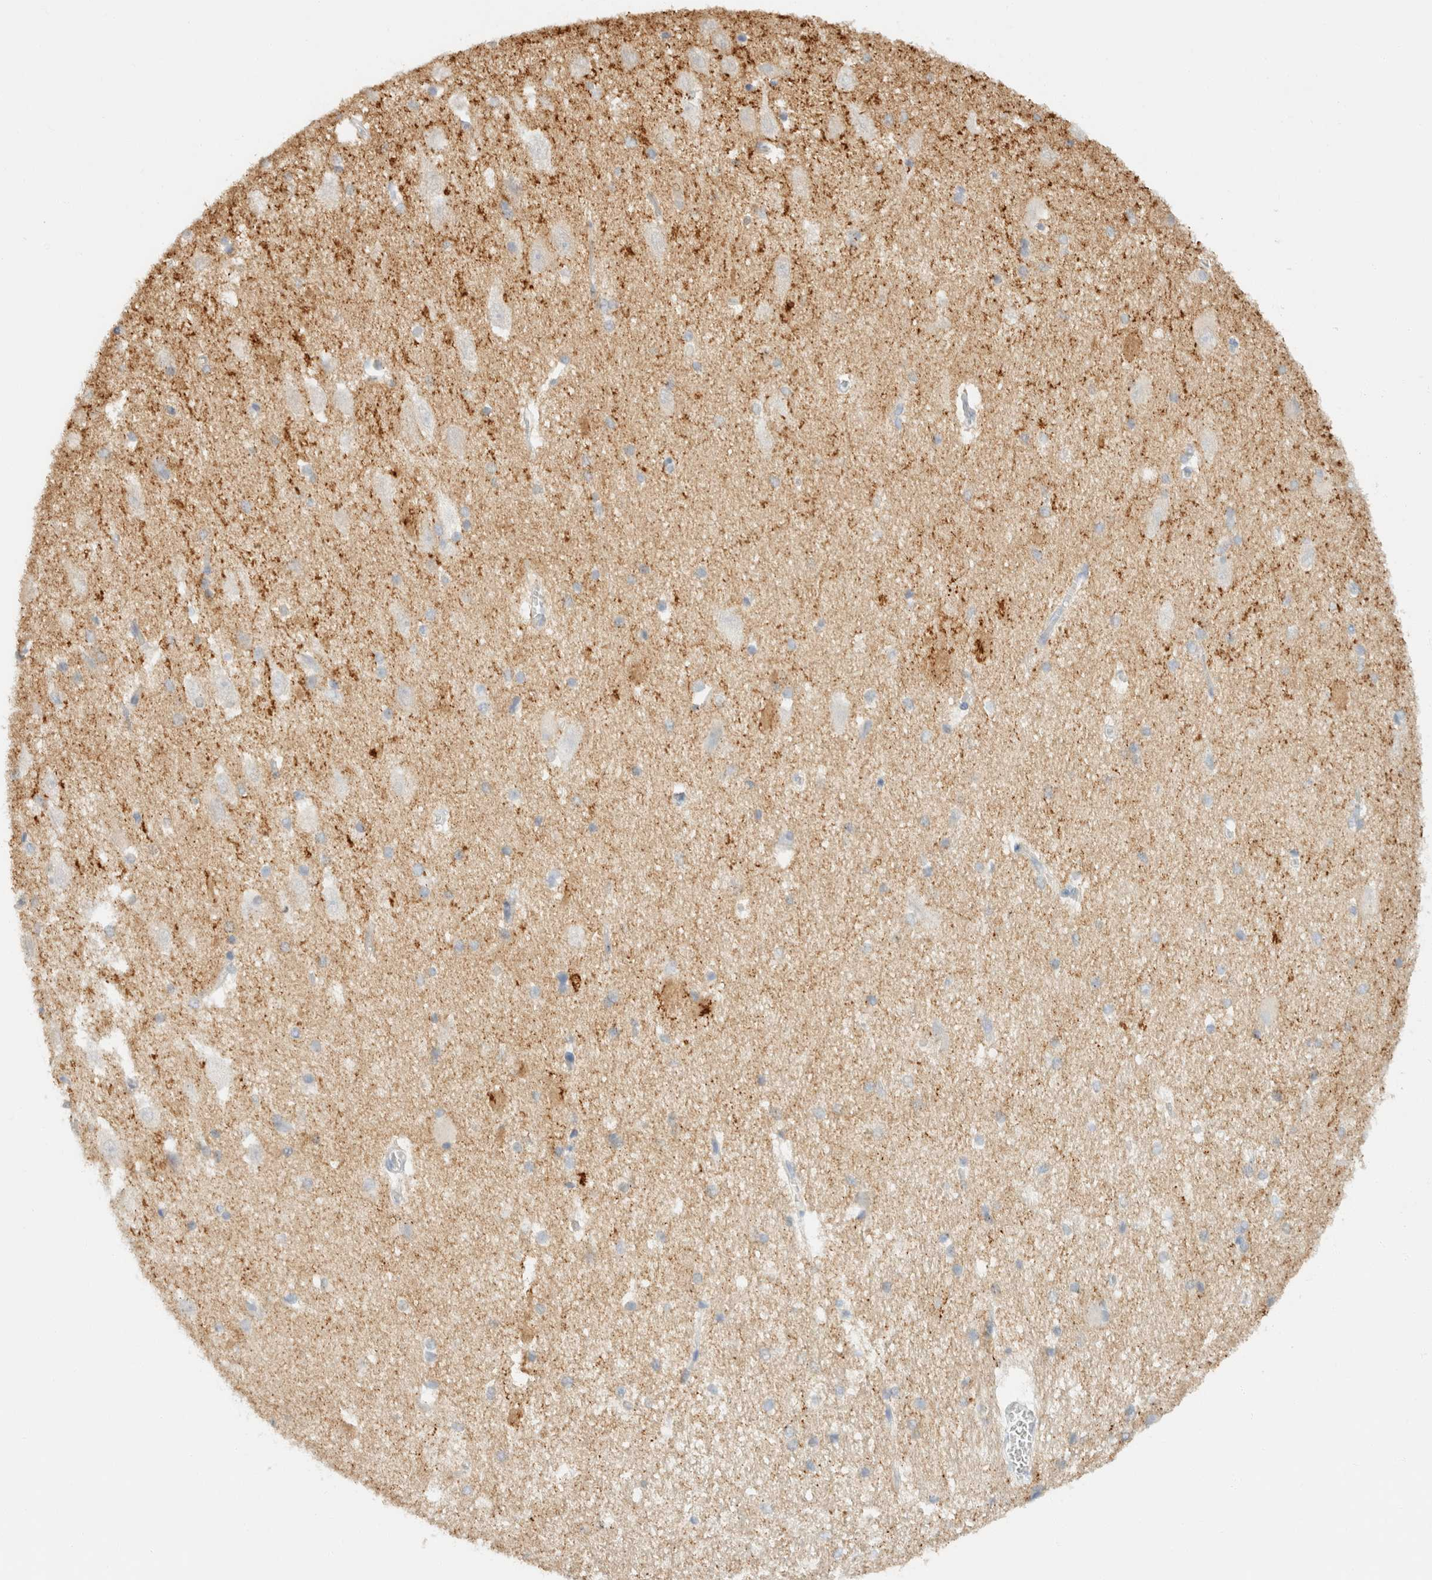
{"staining": {"intensity": "negative", "quantity": "none", "location": "none"}, "tissue": "hippocampus", "cell_type": "Glial cells", "image_type": "normal", "snomed": [{"axis": "morphology", "description": "Normal tissue, NOS"}, {"axis": "topography", "description": "Hippocampus"}], "caption": "High power microscopy image of an immunohistochemistry photomicrograph of benign hippocampus, revealing no significant positivity in glial cells. (Stains: DAB IHC with hematoxylin counter stain, Microscopy: brightfield microscopy at high magnification).", "gene": "SH3GLB2", "patient": {"sex": "female", "age": 19}}